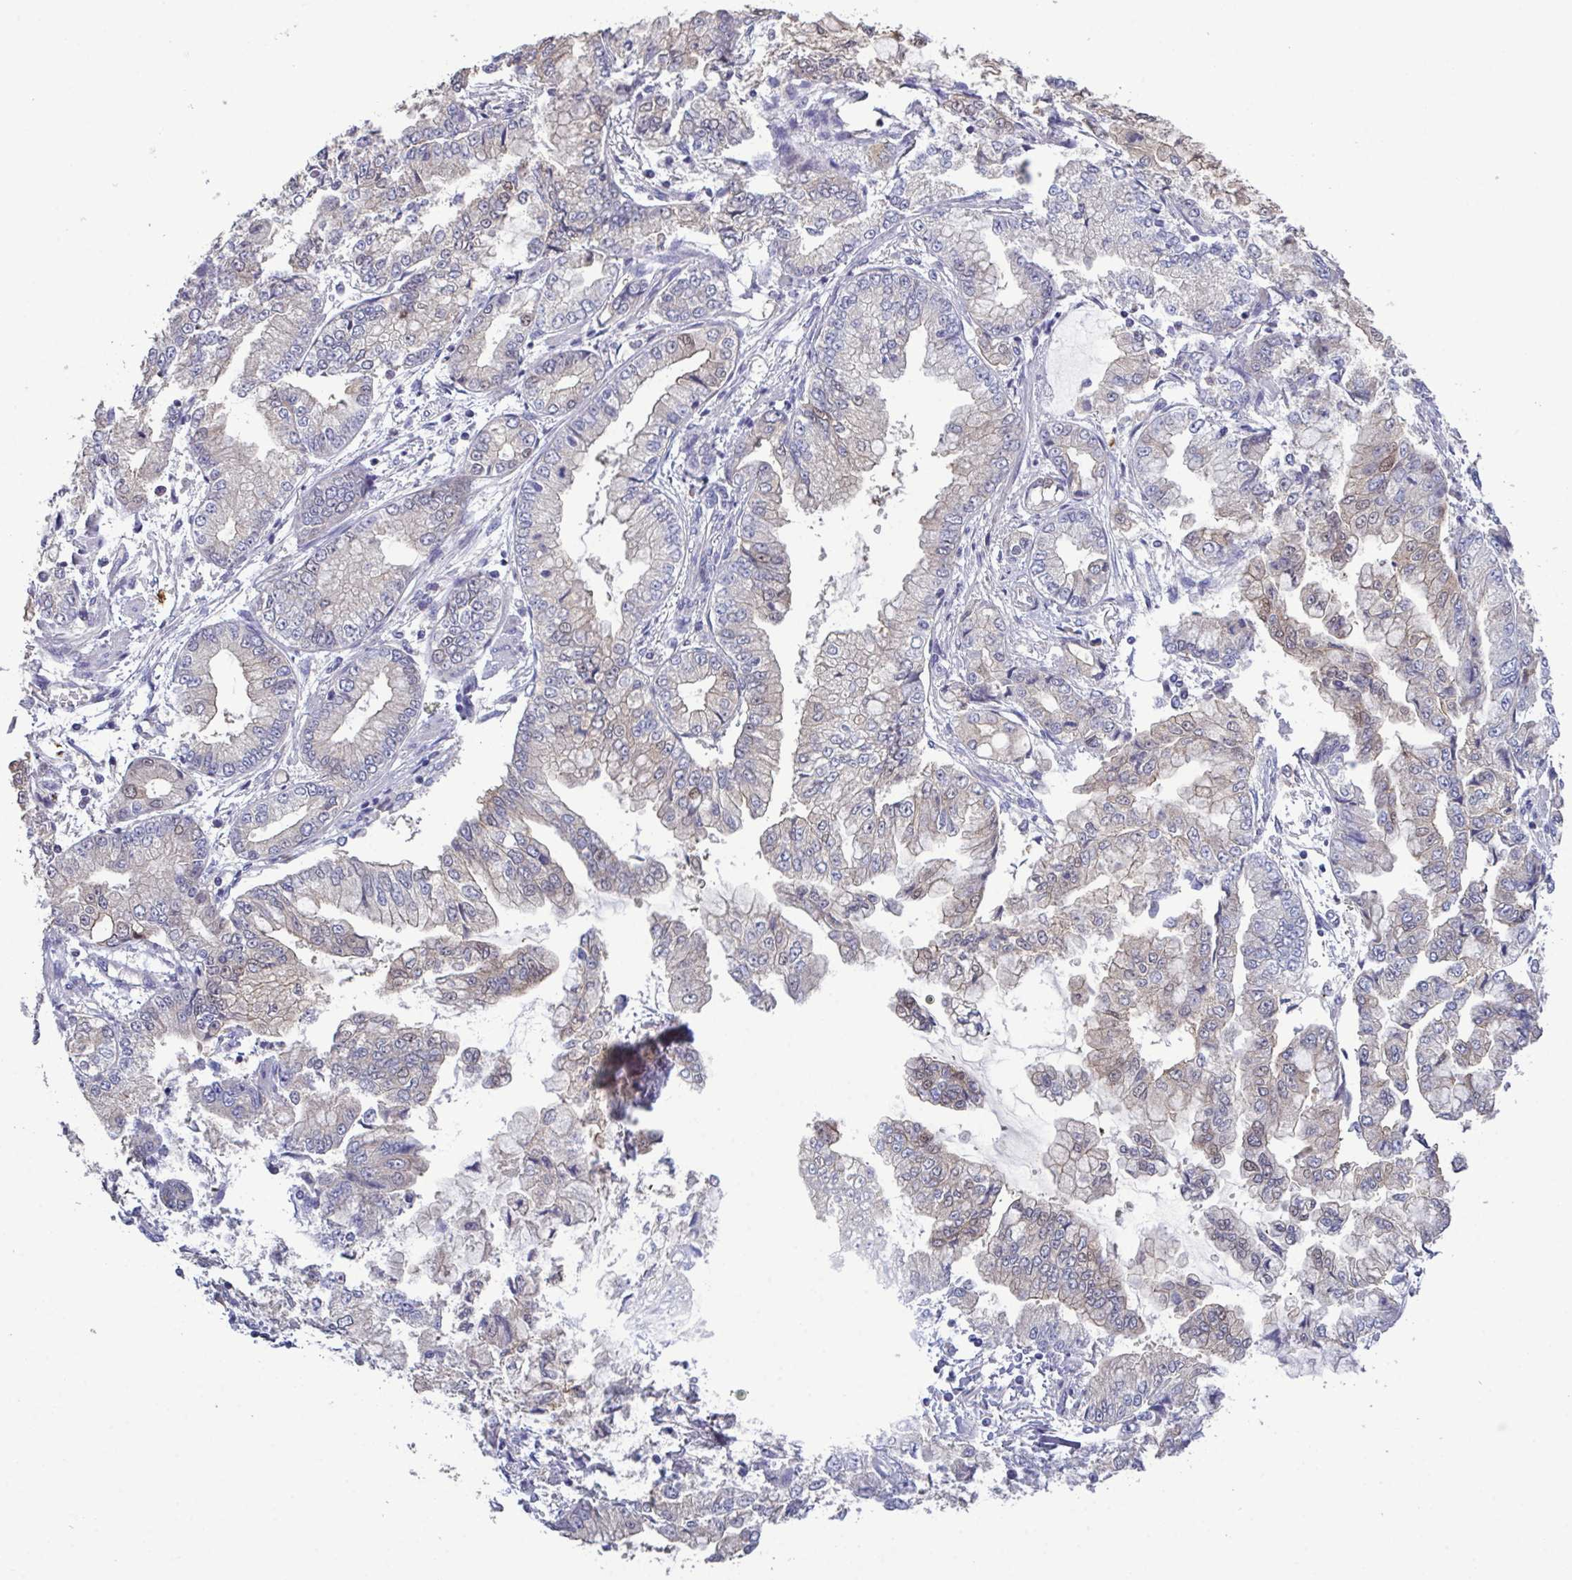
{"staining": {"intensity": "weak", "quantity": "<25%", "location": "cytoplasmic/membranous"}, "tissue": "stomach cancer", "cell_type": "Tumor cells", "image_type": "cancer", "snomed": [{"axis": "morphology", "description": "Adenocarcinoma, NOS"}, {"axis": "topography", "description": "Stomach, upper"}], "caption": "An IHC image of stomach cancer (adenocarcinoma) is shown. There is no staining in tumor cells of stomach cancer (adenocarcinoma).", "gene": "GLDC", "patient": {"sex": "female", "age": 74}}